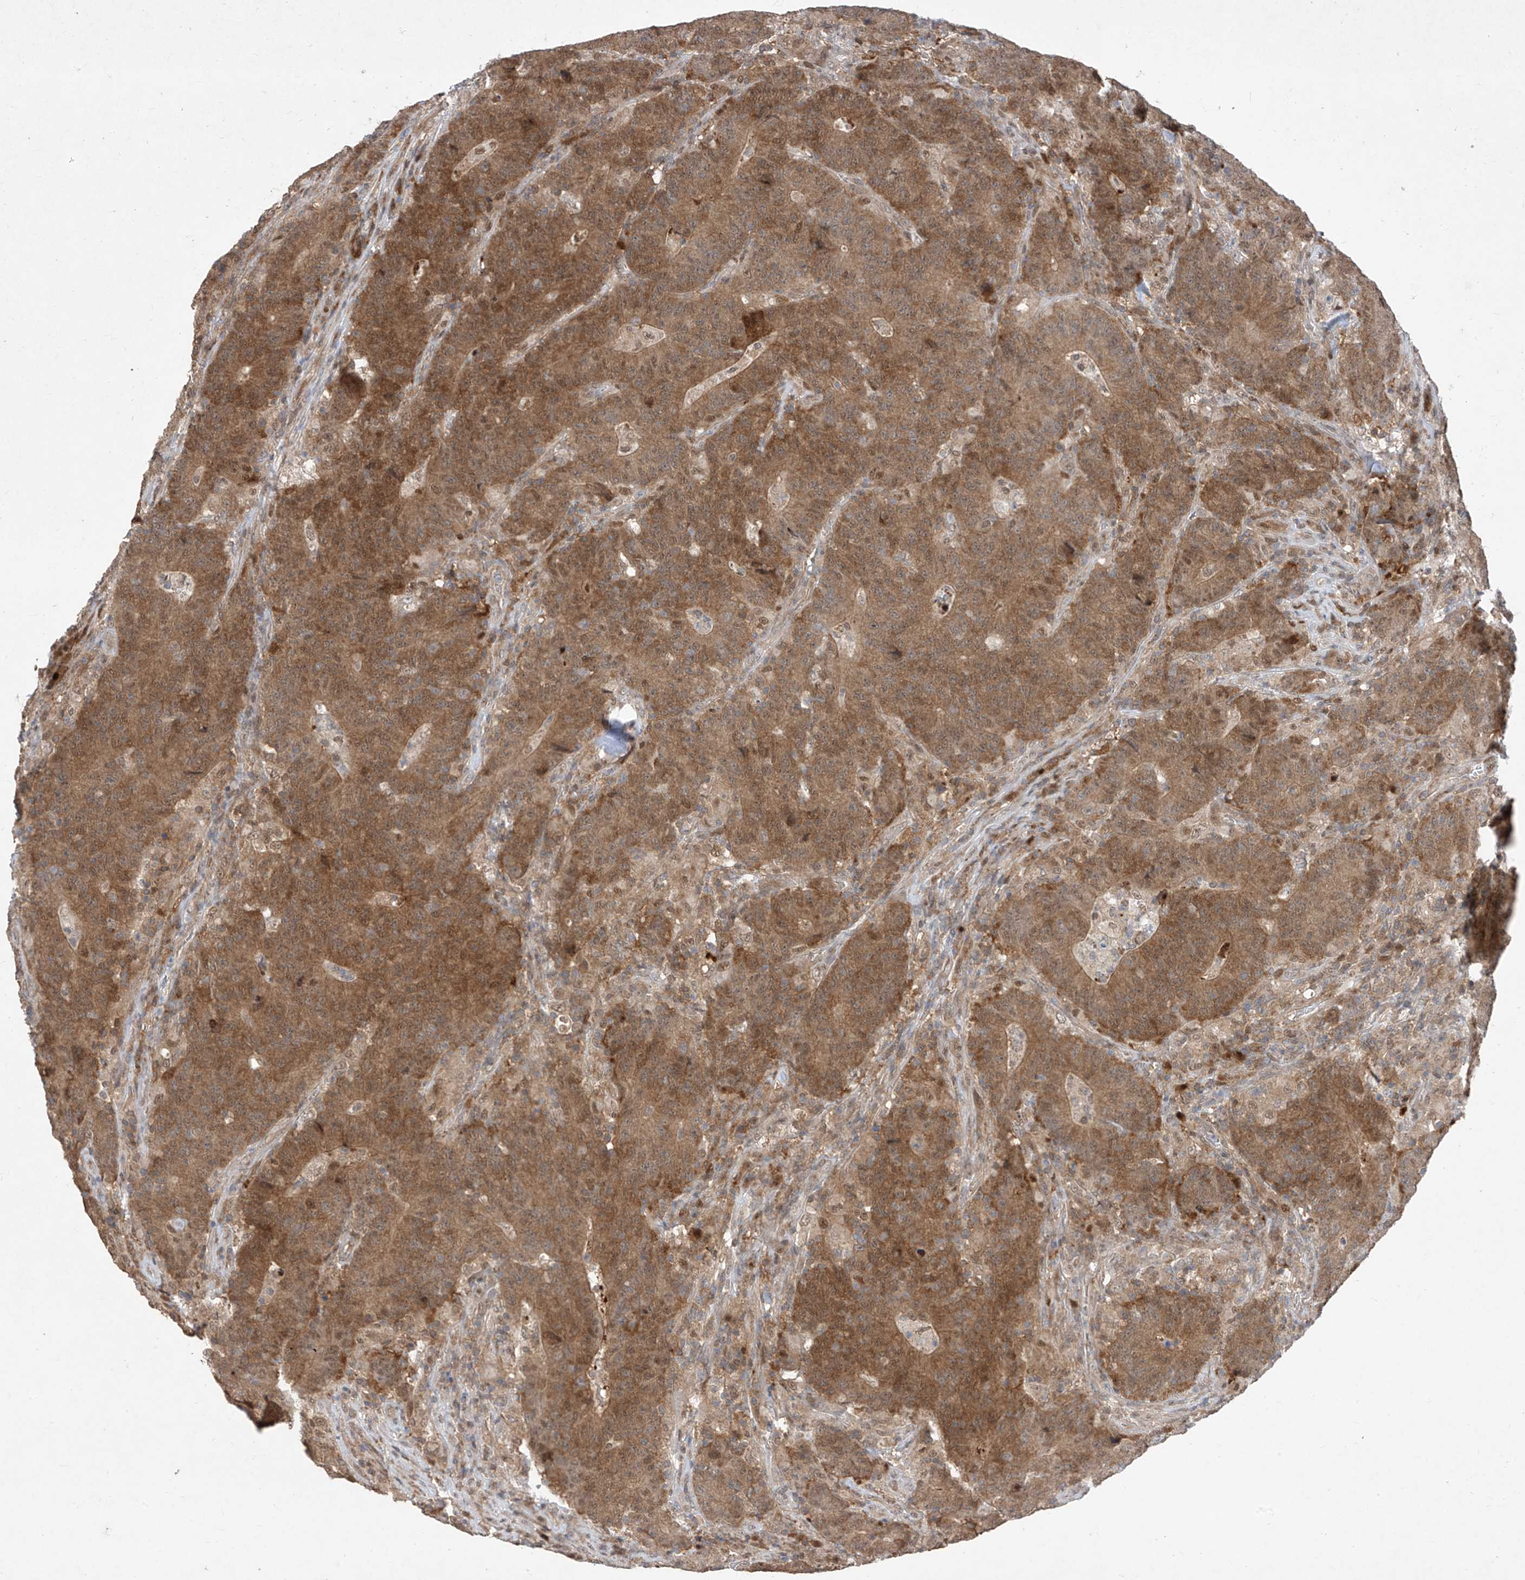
{"staining": {"intensity": "moderate", "quantity": ">75%", "location": "cytoplasmic/membranous,nuclear"}, "tissue": "colorectal cancer", "cell_type": "Tumor cells", "image_type": "cancer", "snomed": [{"axis": "morphology", "description": "Normal tissue, NOS"}, {"axis": "morphology", "description": "Adenocarcinoma, NOS"}, {"axis": "topography", "description": "Colon"}], "caption": "This is an image of IHC staining of colorectal adenocarcinoma, which shows moderate positivity in the cytoplasmic/membranous and nuclear of tumor cells.", "gene": "ZNF358", "patient": {"sex": "female", "age": 75}}